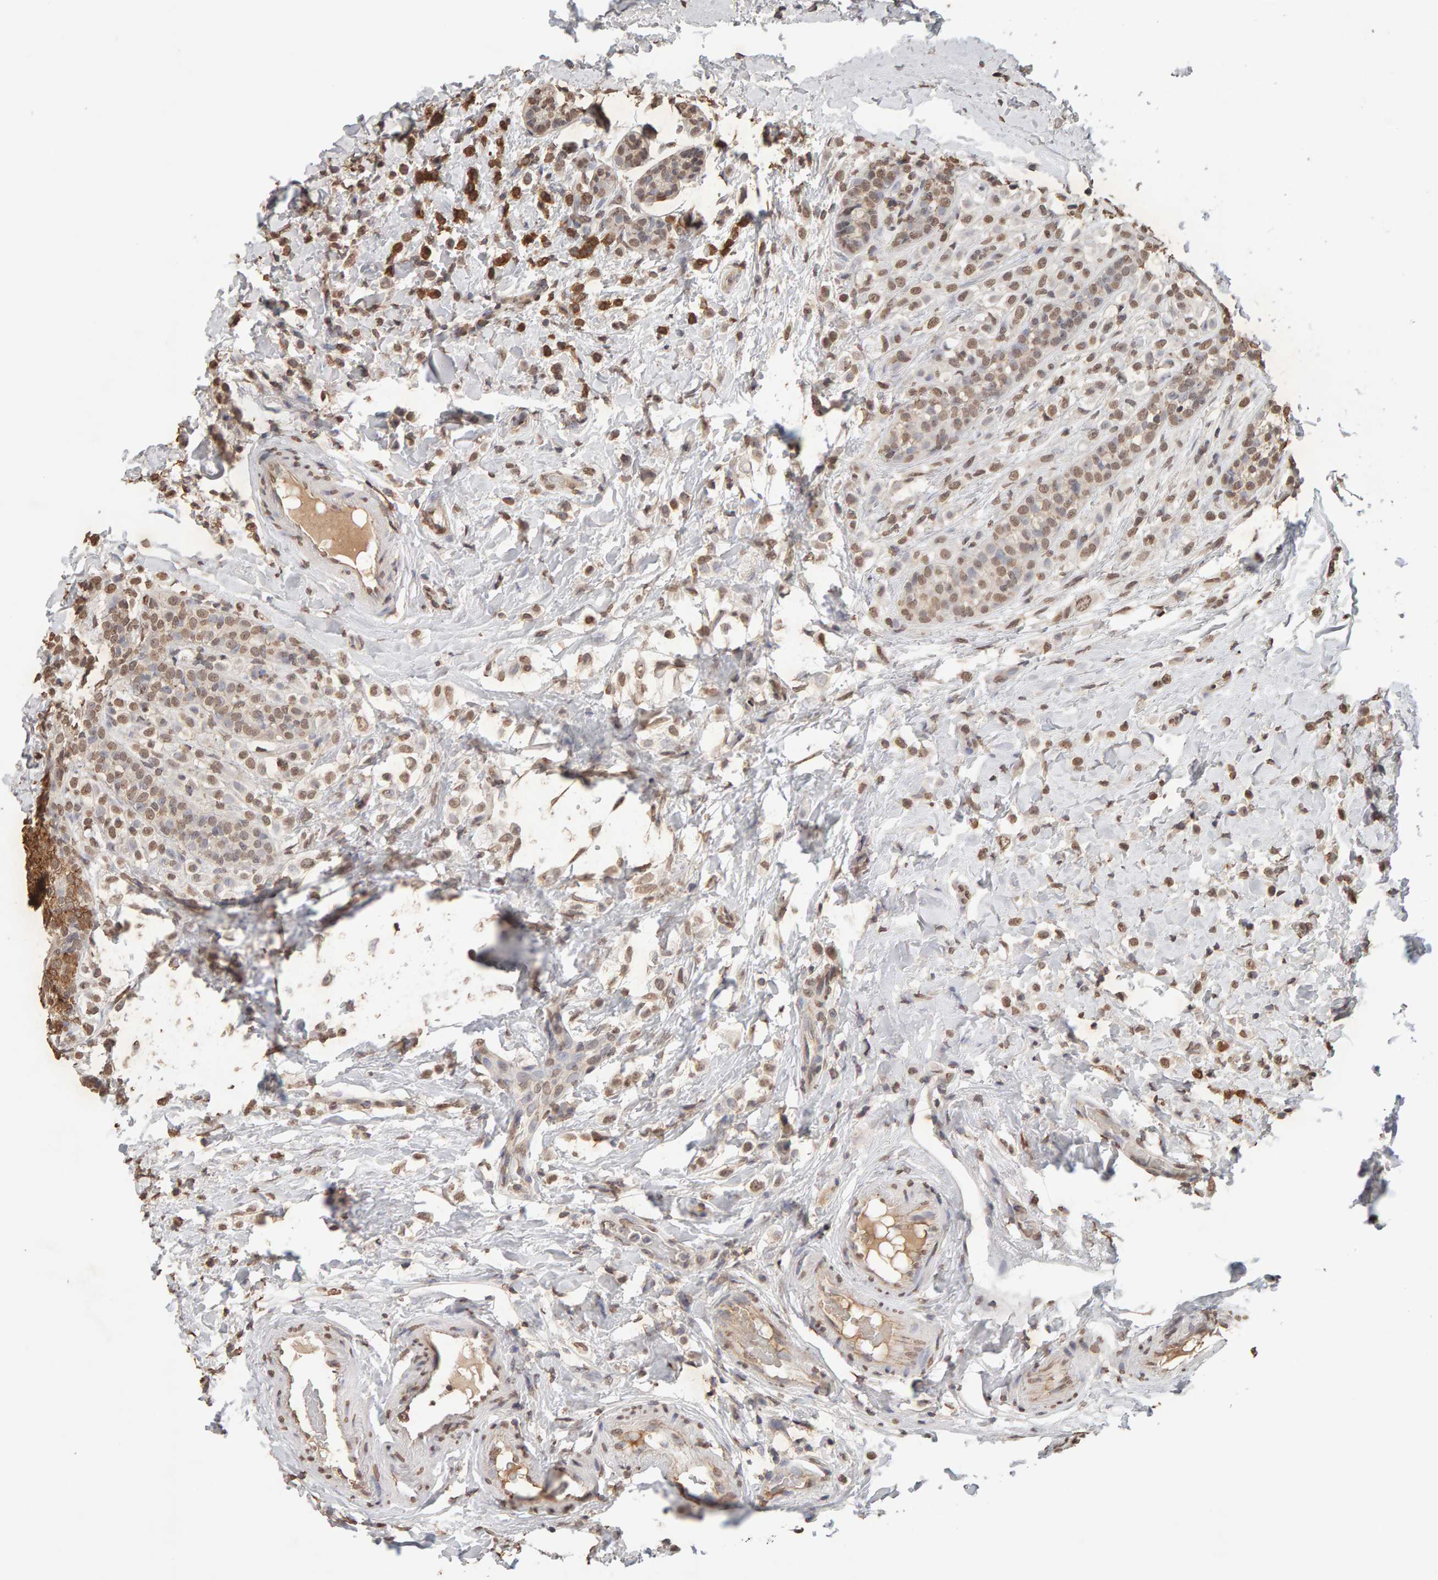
{"staining": {"intensity": "moderate", "quantity": ">75%", "location": "cytoplasmic/membranous,nuclear"}, "tissue": "breast cancer", "cell_type": "Tumor cells", "image_type": "cancer", "snomed": [{"axis": "morphology", "description": "Lobular carcinoma"}, {"axis": "topography", "description": "Breast"}], "caption": "Breast cancer stained for a protein (brown) reveals moderate cytoplasmic/membranous and nuclear positive expression in about >75% of tumor cells.", "gene": "DNAJB5", "patient": {"sex": "female", "age": 50}}